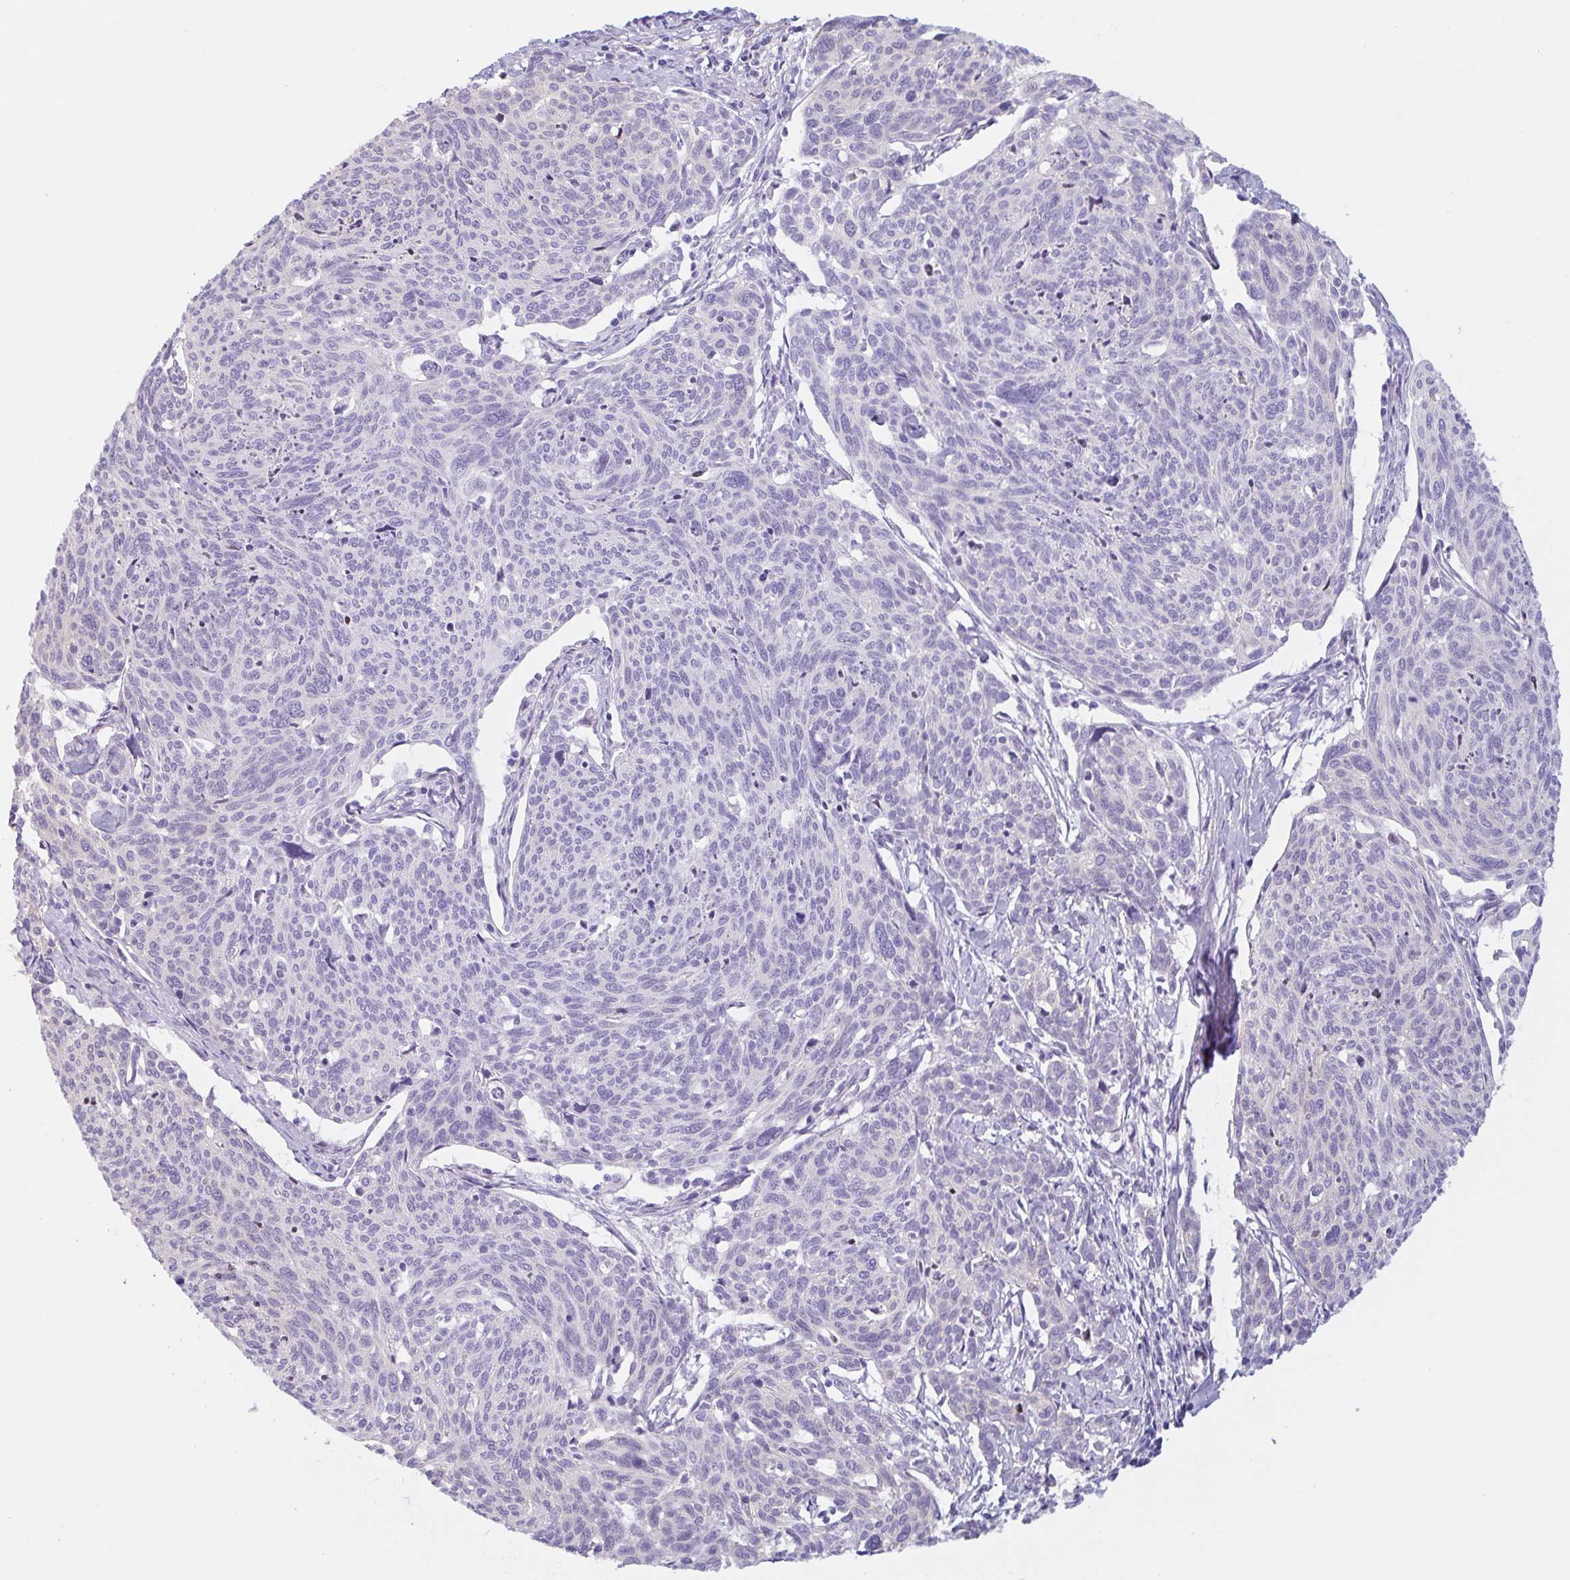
{"staining": {"intensity": "weak", "quantity": "<25%", "location": "cytoplasmic/membranous"}, "tissue": "cervical cancer", "cell_type": "Tumor cells", "image_type": "cancer", "snomed": [{"axis": "morphology", "description": "Squamous cell carcinoma, NOS"}, {"axis": "topography", "description": "Cervix"}], "caption": "High magnification brightfield microscopy of cervical cancer (squamous cell carcinoma) stained with DAB (brown) and counterstained with hematoxylin (blue): tumor cells show no significant expression.", "gene": "MYH10", "patient": {"sex": "female", "age": 49}}